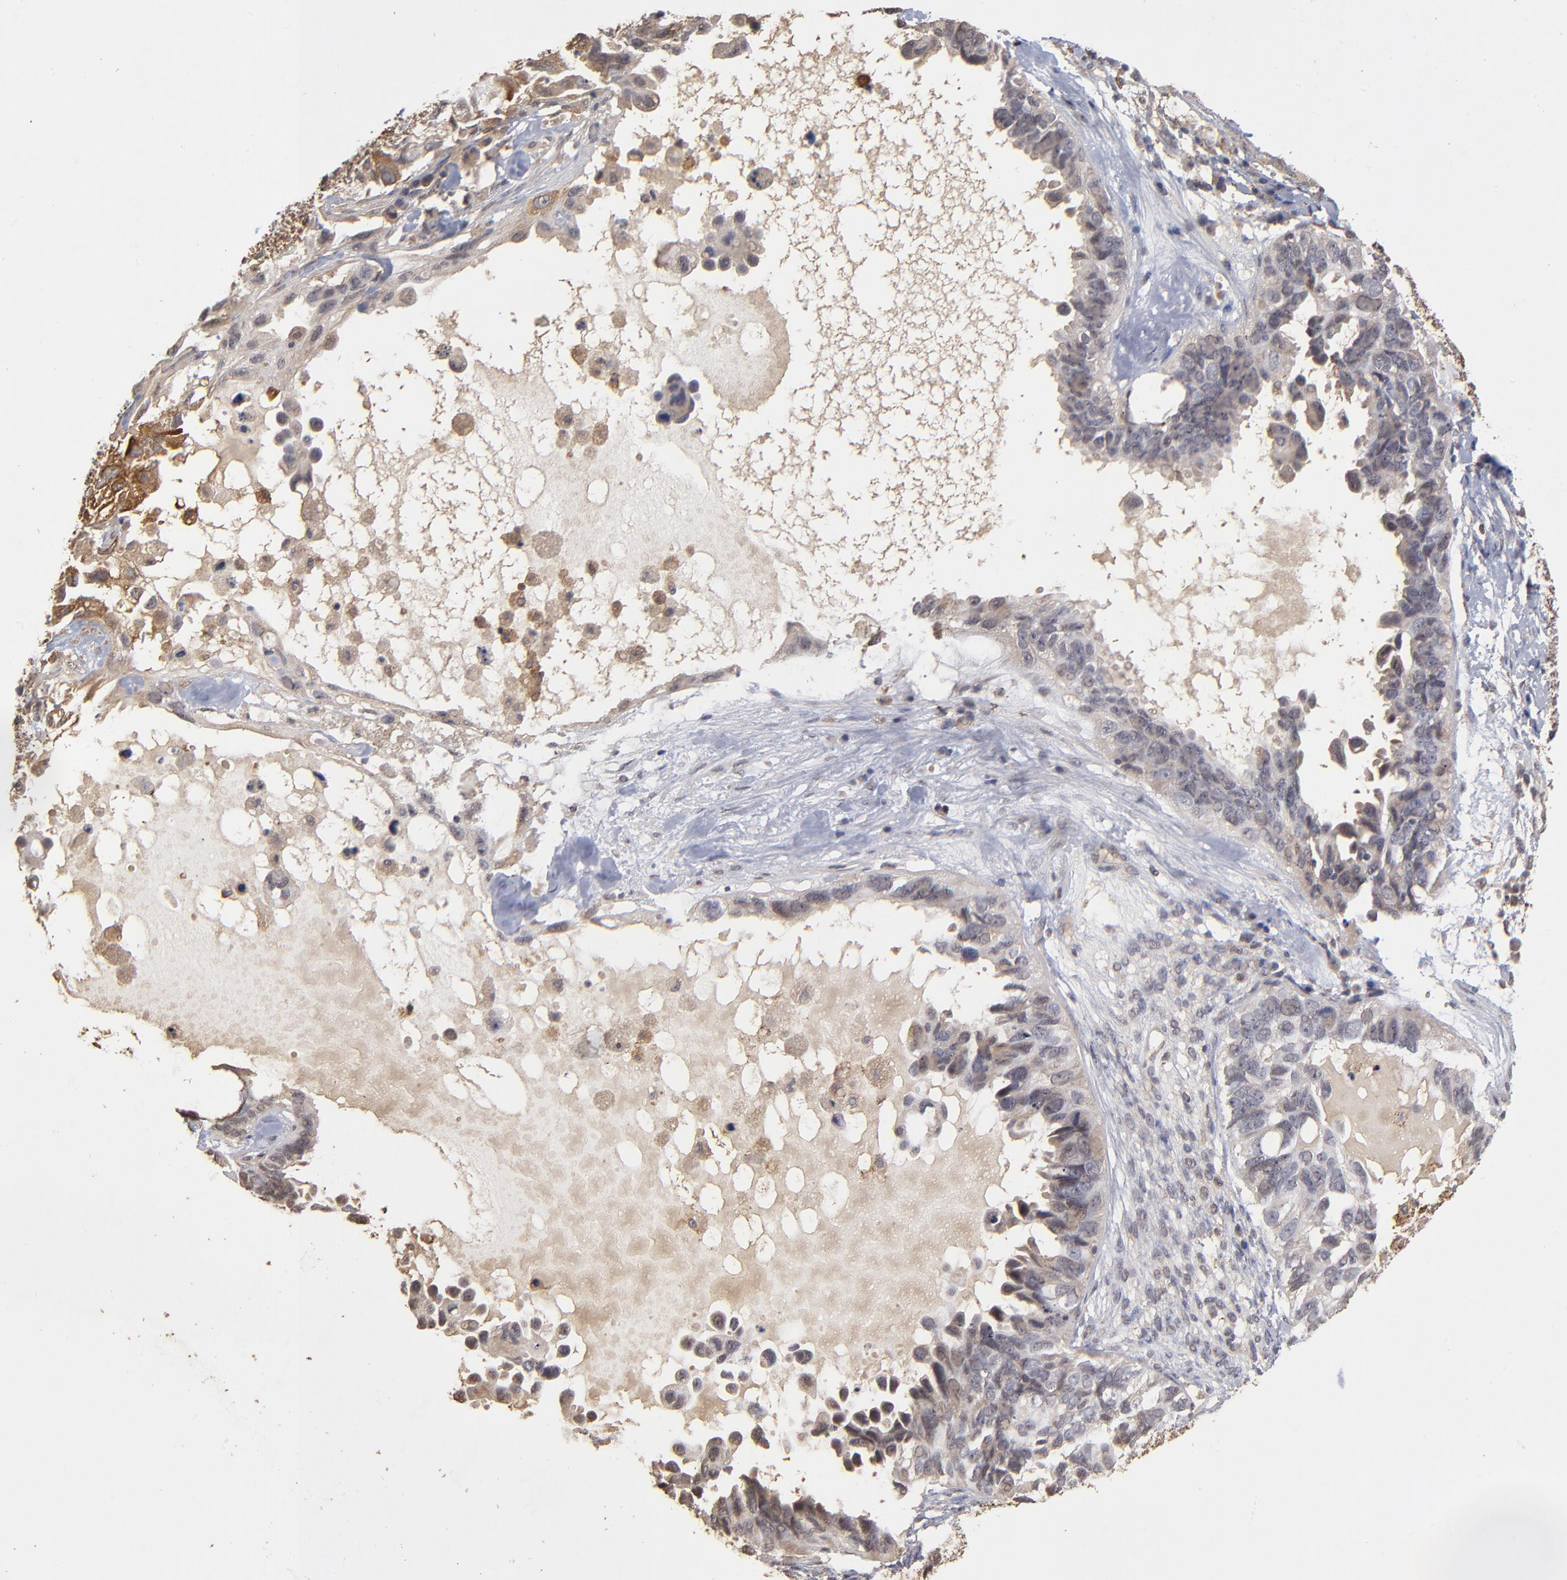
{"staining": {"intensity": "weak", "quantity": "25%-75%", "location": "cytoplasmic/membranous"}, "tissue": "ovarian cancer", "cell_type": "Tumor cells", "image_type": "cancer", "snomed": [{"axis": "morphology", "description": "Cystadenocarcinoma, serous, NOS"}, {"axis": "topography", "description": "Ovary"}], "caption": "Immunohistochemical staining of ovarian cancer (serous cystadenocarcinoma) displays low levels of weak cytoplasmic/membranous protein expression in about 25%-75% of tumor cells. (DAB IHC, brown staining for protein, blue staining for nuclei).", "gene": "ASB8", "patient": {"sex": "female", "age": 82}}